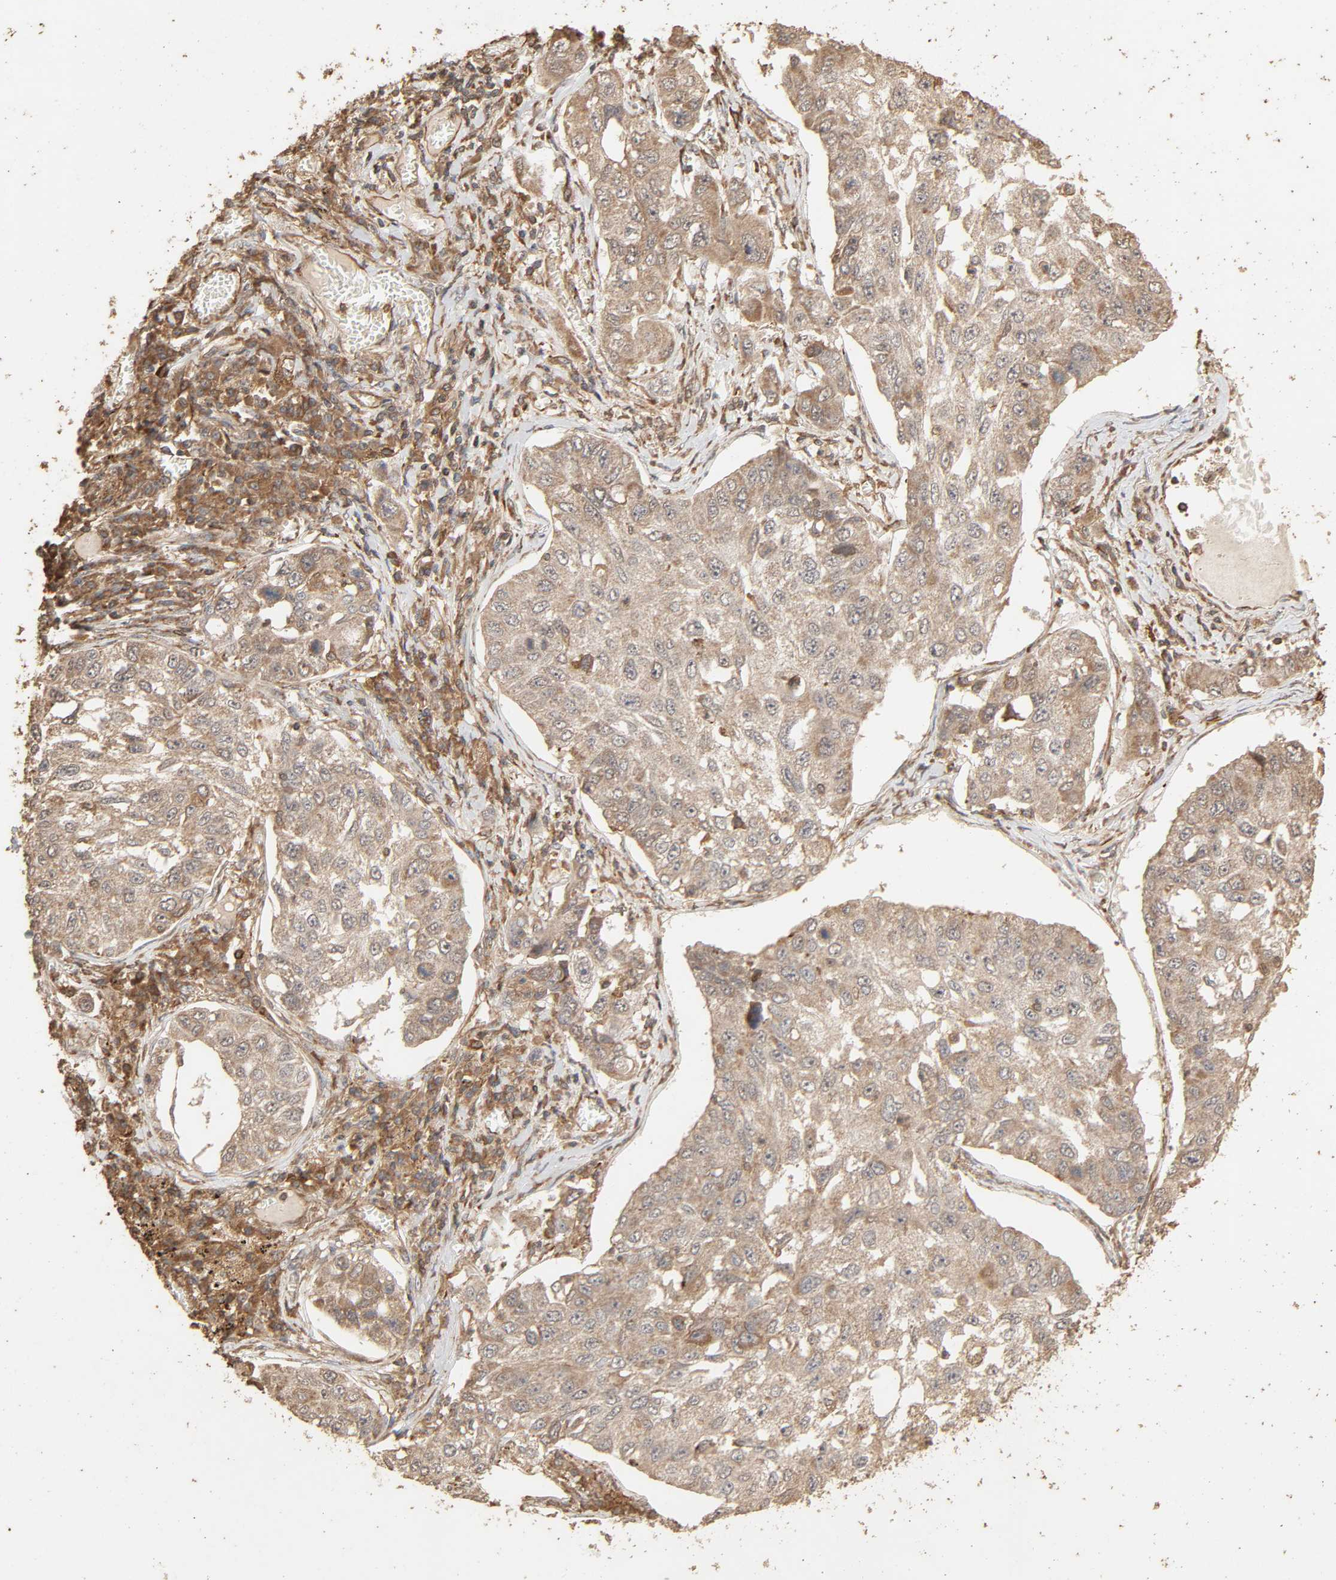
{"staining": {"intensity": "moderate", "quantity": "25%-75%", "location": "cytoplasmic/membranous"}, "tissue": "lung cancer", "cell_type": "Tumor cells", "image_type": "cancer", "snomed": [{"axis": "morphology", "description": "Squamous cell carcinoma, NOS"}, {"axis": "topography", "description": "Lung"}], "caption": "This is a histology image of immunohistochemistry (IHC) staining of lung cancer (squamous cell carcinoma), which shows moderate staining in the cytoplasmic/membranous of tumor cells.", "gene": "RPS6KA6", "patient": {"sex": "male", "age": 71}}